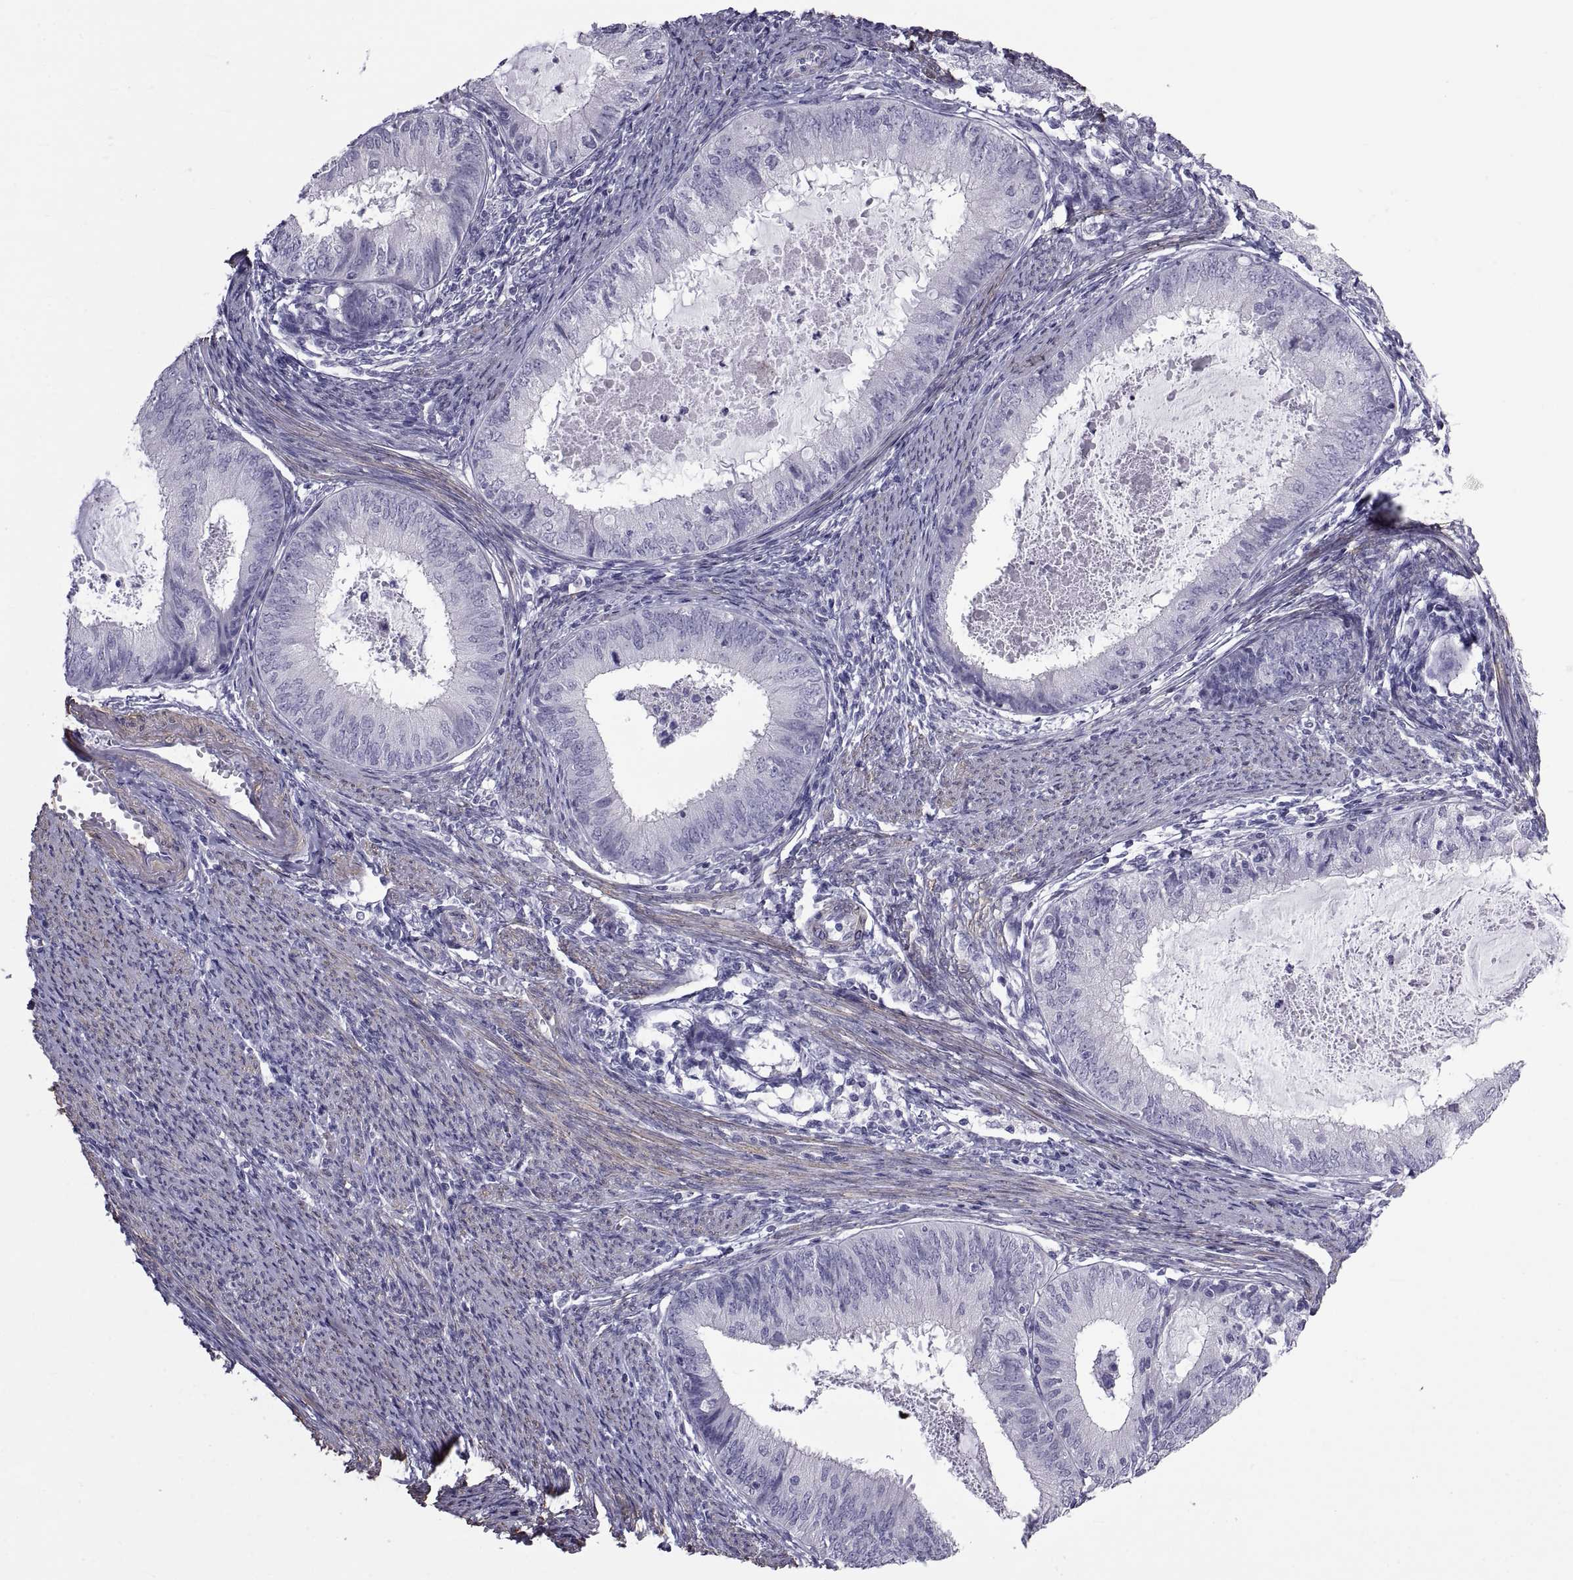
{"staining": {"intensity": "negative", "quantity": "none", "location": "none"}, "tissue": "endometrial cancer", "cell_type": "Tumor cells", "image_type": "cancer", "snomed": [{"axis": "morphology", "description": "Adenocarcinoma, NOS"}, {"axis": "topography", "description": "Endometrium"}], "caption": "A high-resolution micrograph shows IHC staining of adenocarcinoma (endometrial), which reveals no significant expression in tumor cells. (Stains: DAB (3,3'-diaminobenzidine) immunohistochemistry (IHC) with hematoxylin counter stain, Microscopy: brightfield microscopy at high magnification).", "gene": "MAGEB1", "patient": {"sex": "female", "age": 57}}